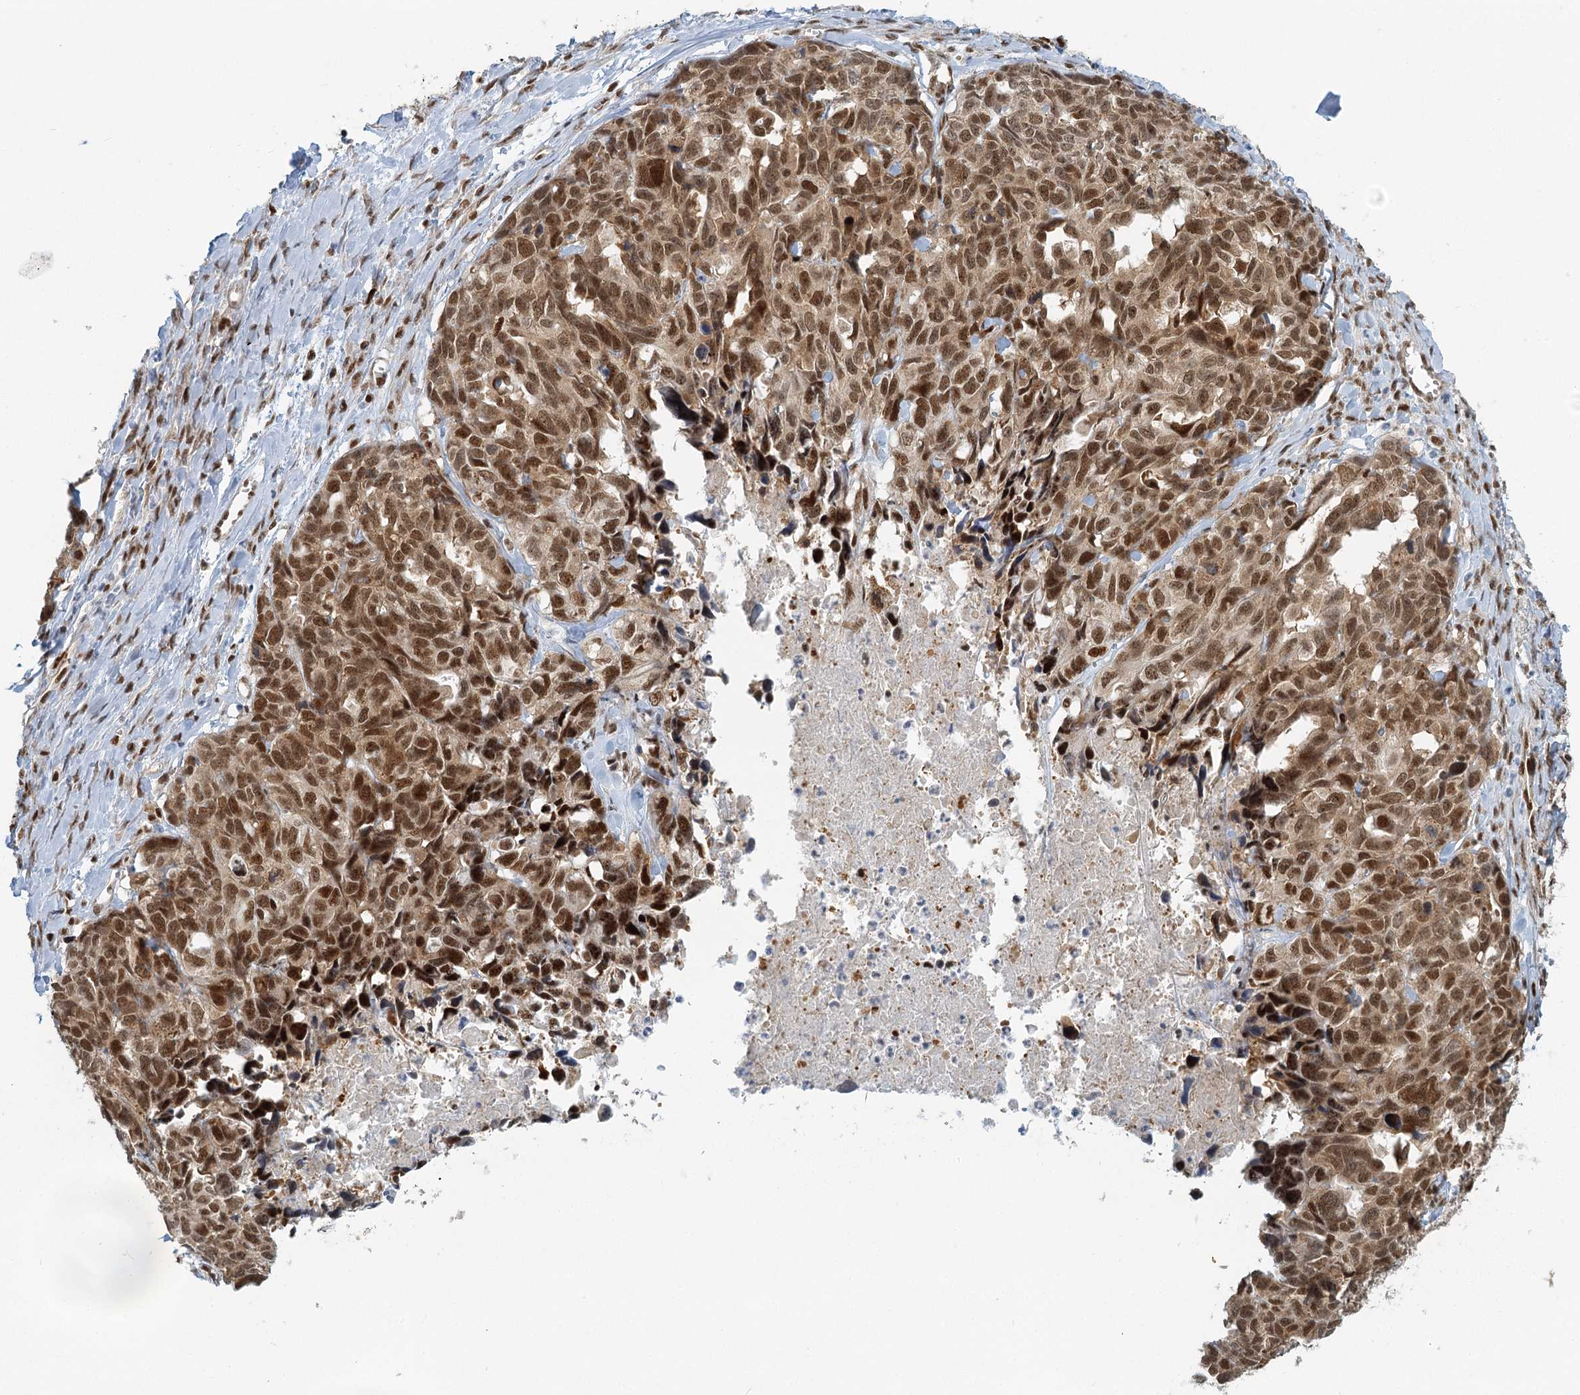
{"staining": {"intensity": "strong", "quantity": ">75%", "location": "nuclear"}, "tissue": "ovarian cancer", "cell_type": "Tumor cells", "image_type": "cancer", "snomed": [{"axis": "morphology", "description": "Cystadenocarcinoma, serous, NOS"}, {"axis": "topography", "description": "Ovary"}], "caption": "High-power microscopy captured an IHC photomicrograph of serous cystadenocarcinoma (ovarian), revealing strong nuclear positivity in about >75% of tumor cells. Nuclei are stained in blue.", "gene": "GPATCH11", "patient": {"sex": "female", "age": 79}}